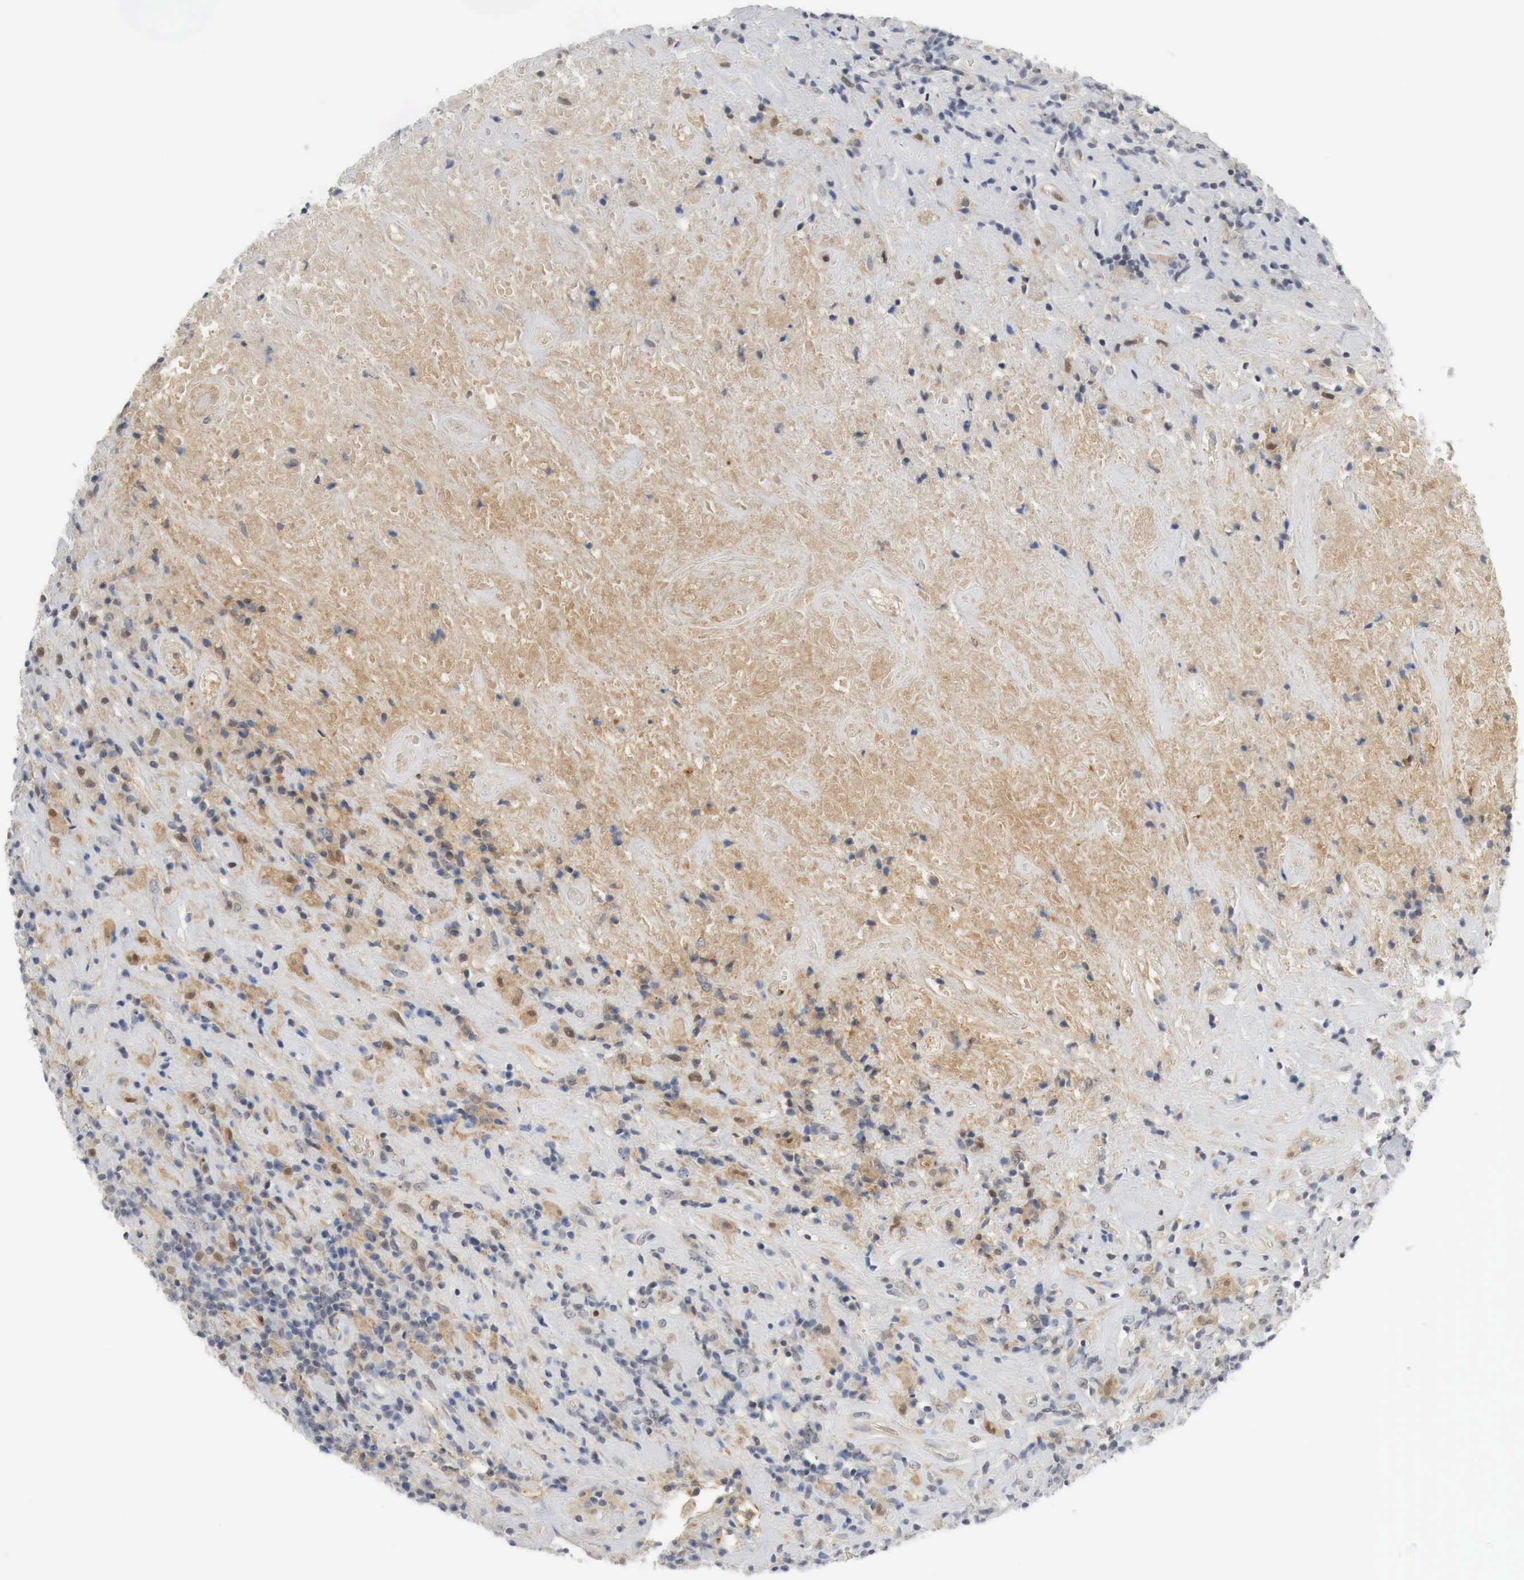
{"staining": {"intensity": "weak", "quantity": "<25%", "location": "cytoplasmic/membranous,nuclear"}, "tissue": "lymphoma", "cell_type": "Tumor cells", "image_type": "cancer", "snomed": [{"axis": "morphology", "description": "Hodgkin's disease, NOS"}, {"axis": "topography", "description": "Lymph node"}], "caption": "Hodgkin's disease was stained to show a protein in brown. There is no significant expression in tumor cells.", "gene": "MYC", "patient": {"sex": "male", "age": 46}}